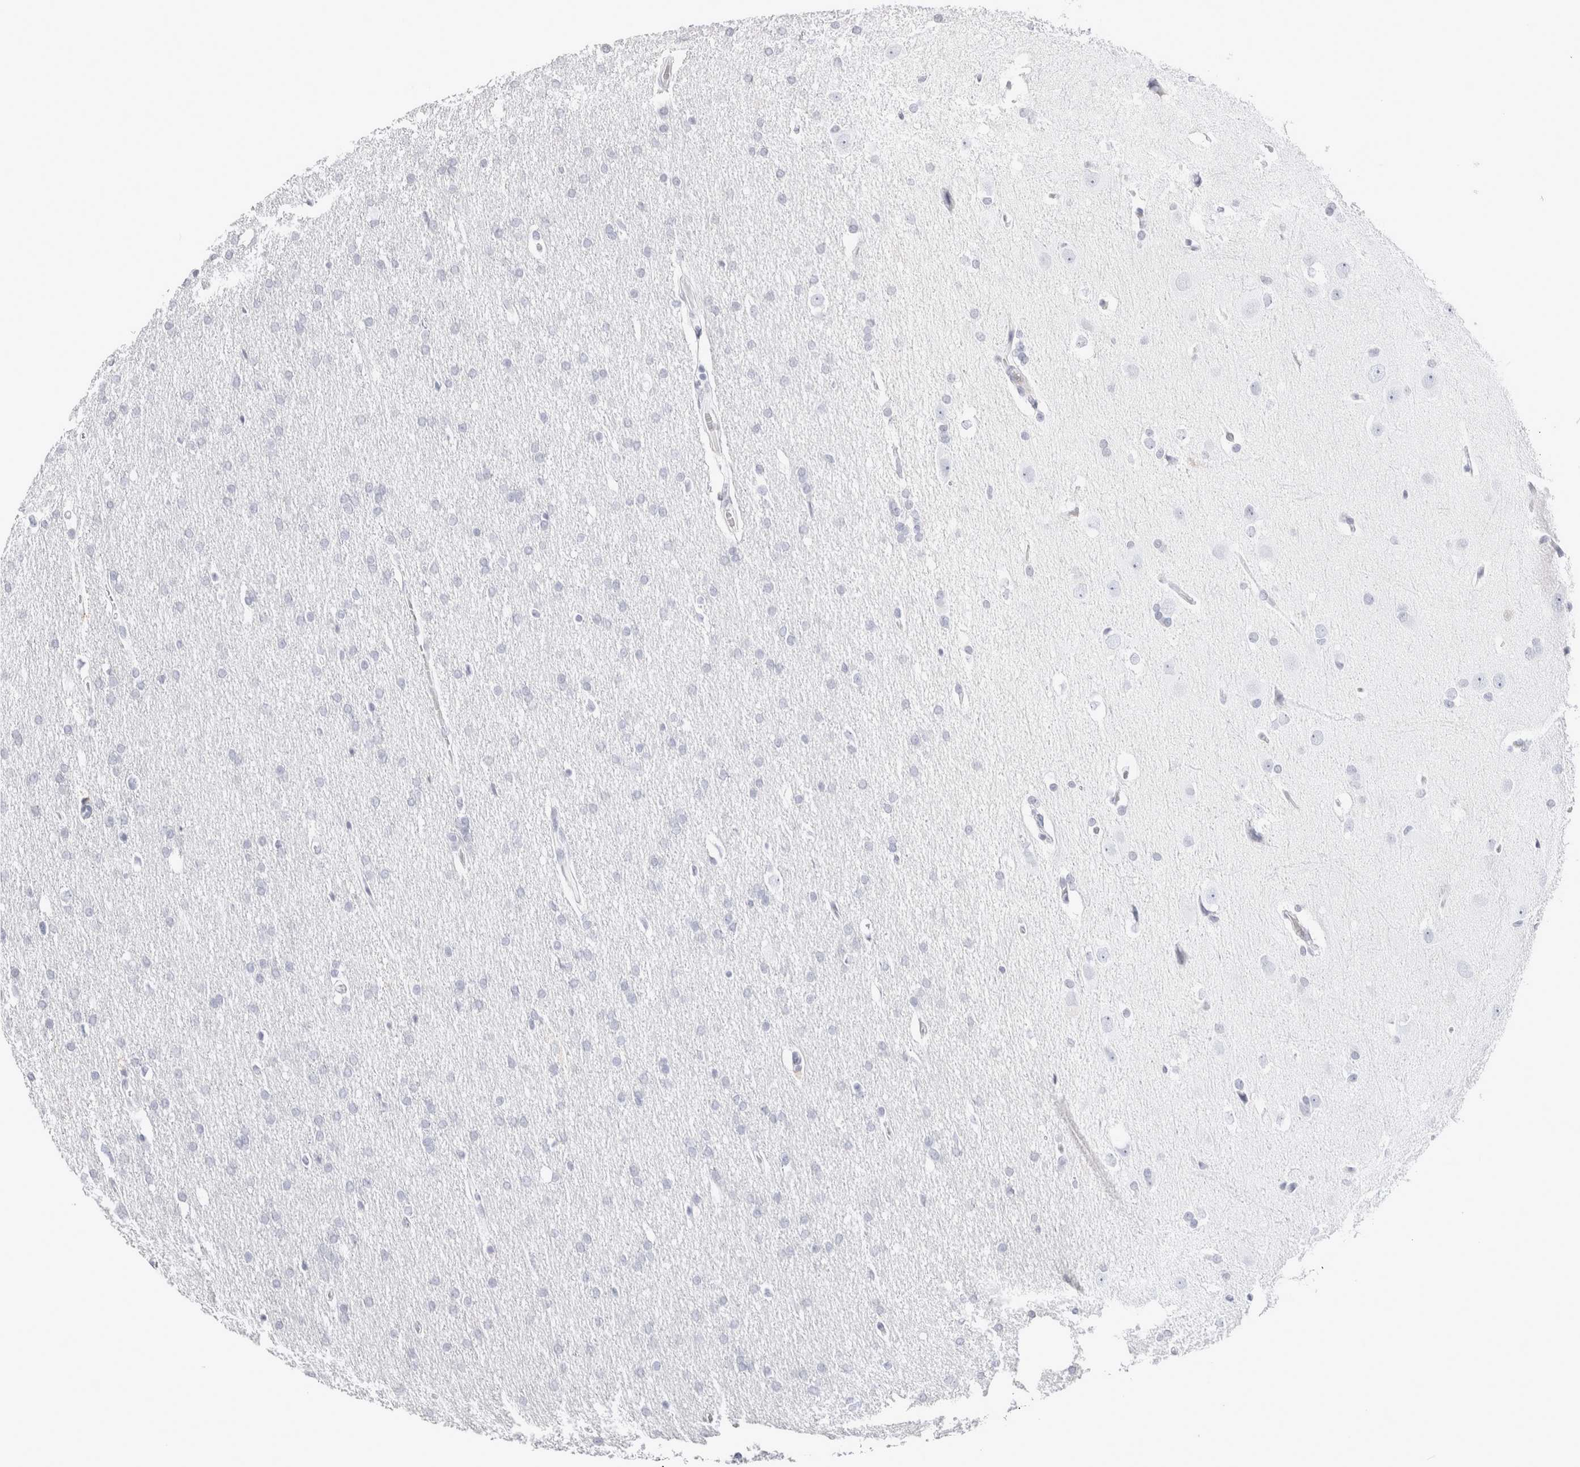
{"staining": {"intensity": "negative", "quantity": "none", "location": "none"}, "tissue": "glioma", "cell_type": "Tumor cells", "image_type": "cancer", "snomed": [{"axis": "morphology", "description": "Glioma, malignant, Low grade"}, {"axis": "topography", "description": "Brain"}], "caption": "Glioma was stained to show a protein in brown. There is no significant staining in tumor cells.", "gene": "GARIN1A", "patient": {"sex": "female", "age": 37}}